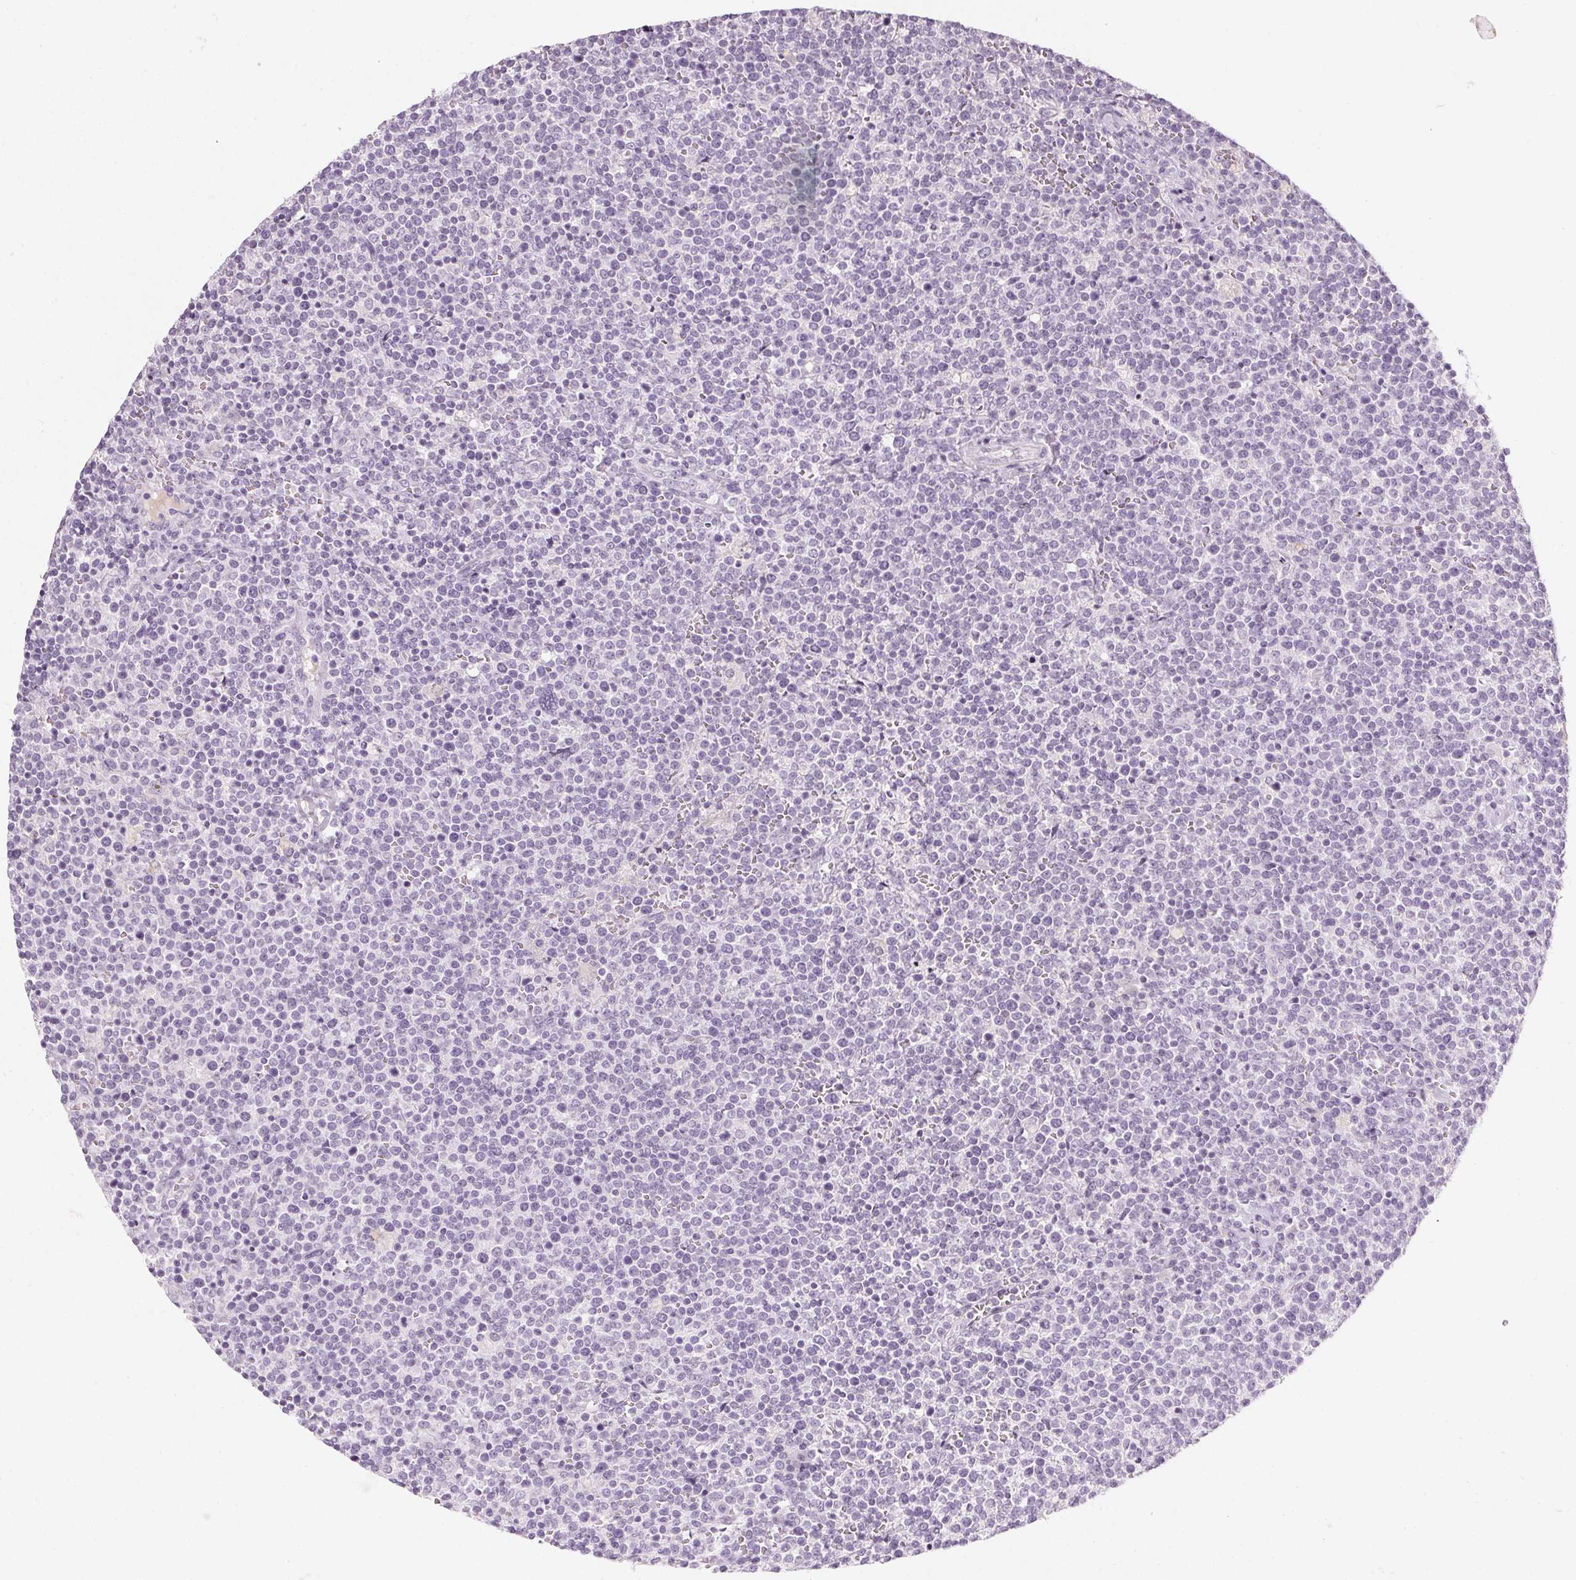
{"staining": {"intensity": "negative", "quantity": "none", "location": "none"}, "tissue": "lymphoma", "cell_type": "Tumor cells", "image_type": "cancer", "snomed": [{"axis": "morphology", "description": "Malignant lymphoma, non-Hodgkin's type, High grade"}, {"axis": "topography", "description": "Lymph node"}], "caption": "IHC histopathology image of neoplastic tissue: lymphoma stained with DAB (3,3'-diaminobenzidine) exhibits no significant protein expression in tumor cells.", "gene": "TMEM72", "patient": {"sex": "male", "age": 61}}